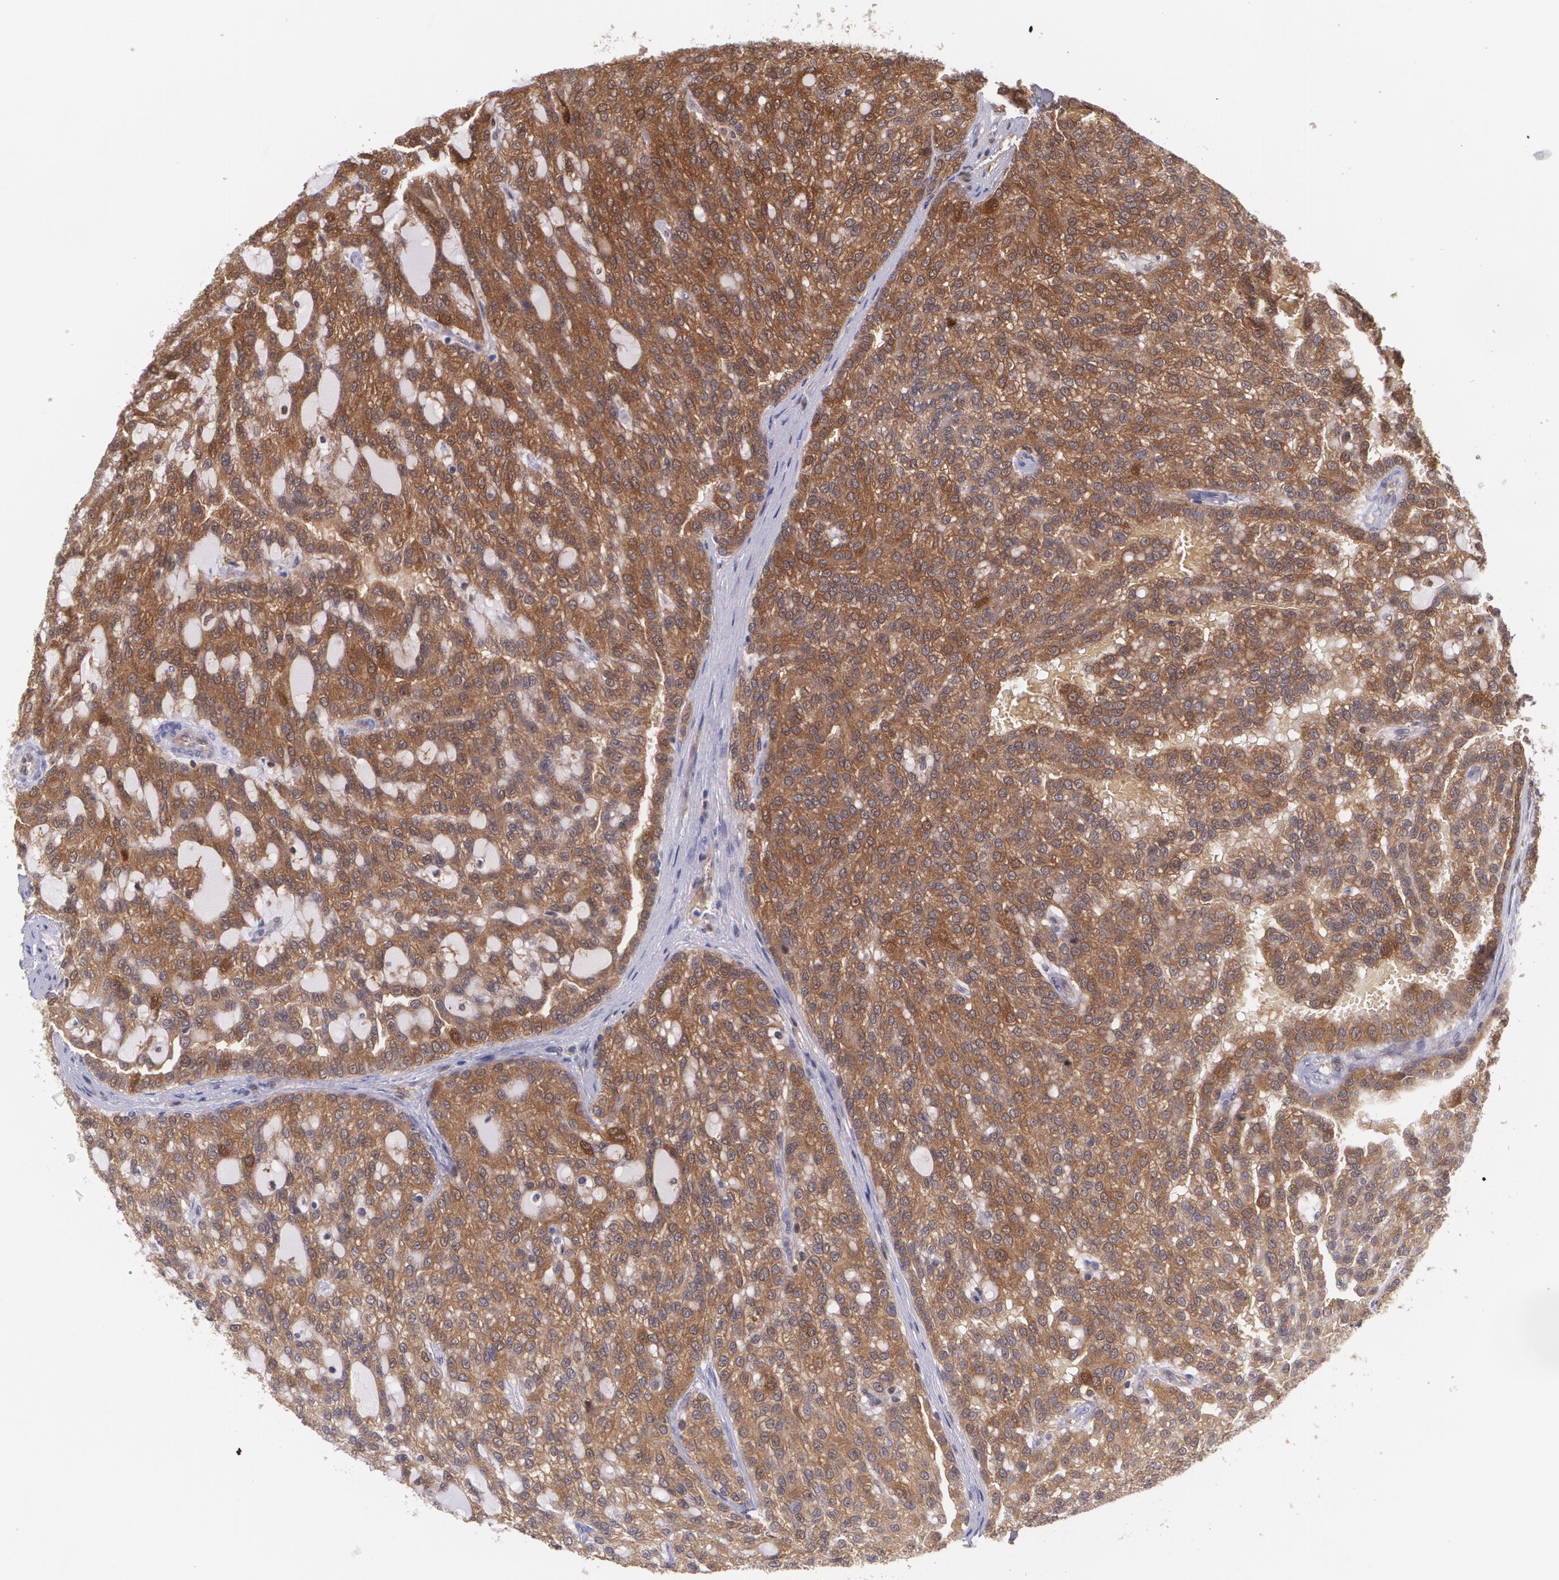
{"staining": {"intensity": "strong", "quantity": ">75%", "location": "cytoplasmic/membranous"}, "tissue": "renal cancer", "cell_type": "Tumor cells", "image_type": "cancer", "snomed": [{"axis": "morphology", "description": "Adenocarcinoma, NOS"}, {"axis": "topography", "description": "Kidney"}], "caption": "Strong cytoplasmic/membranous protein positivity is present in about >75% of tumor cells in renal cancer (adenocarcinoma). The staining was performed using DAB, with brown indicating positive protein expression. Nuclei are stained blue with hematoxylin.", "gene": "HSPH1", "patient": {"sex": "male", "age": 63}}